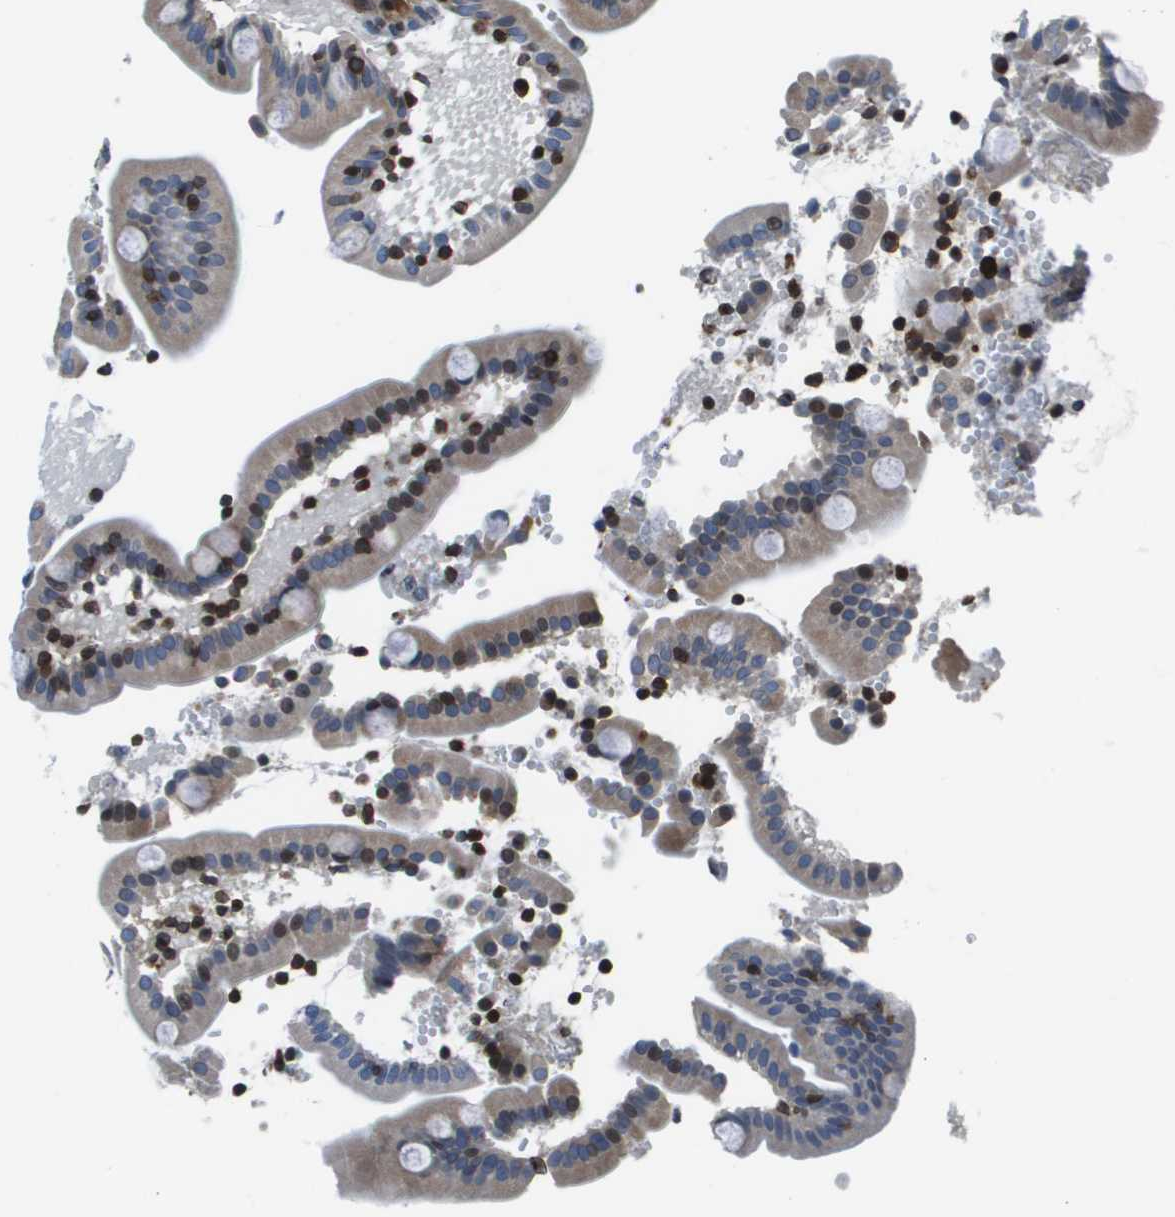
{"staining": {"intensity": "moderate", "quantity": "25%-75%", "location": "cytoplasmic/membranous"}, "tissue": "duodenum", "cell_type": "Glandular cells", "image_type": "normal", "snomed": [{"axis": "morphology", "description": "Normal tissue, NOS"}, {"axis": "topography", "description": "Duodenum"}], "caption": "Moderate cytoplasmic/membranous staining for a protein is seen in approximately 25%-75% of glandular cells of benign duodenum using IHC.", "gene": "ESYT1", "patient": {"sex": "male", "age": 54}}